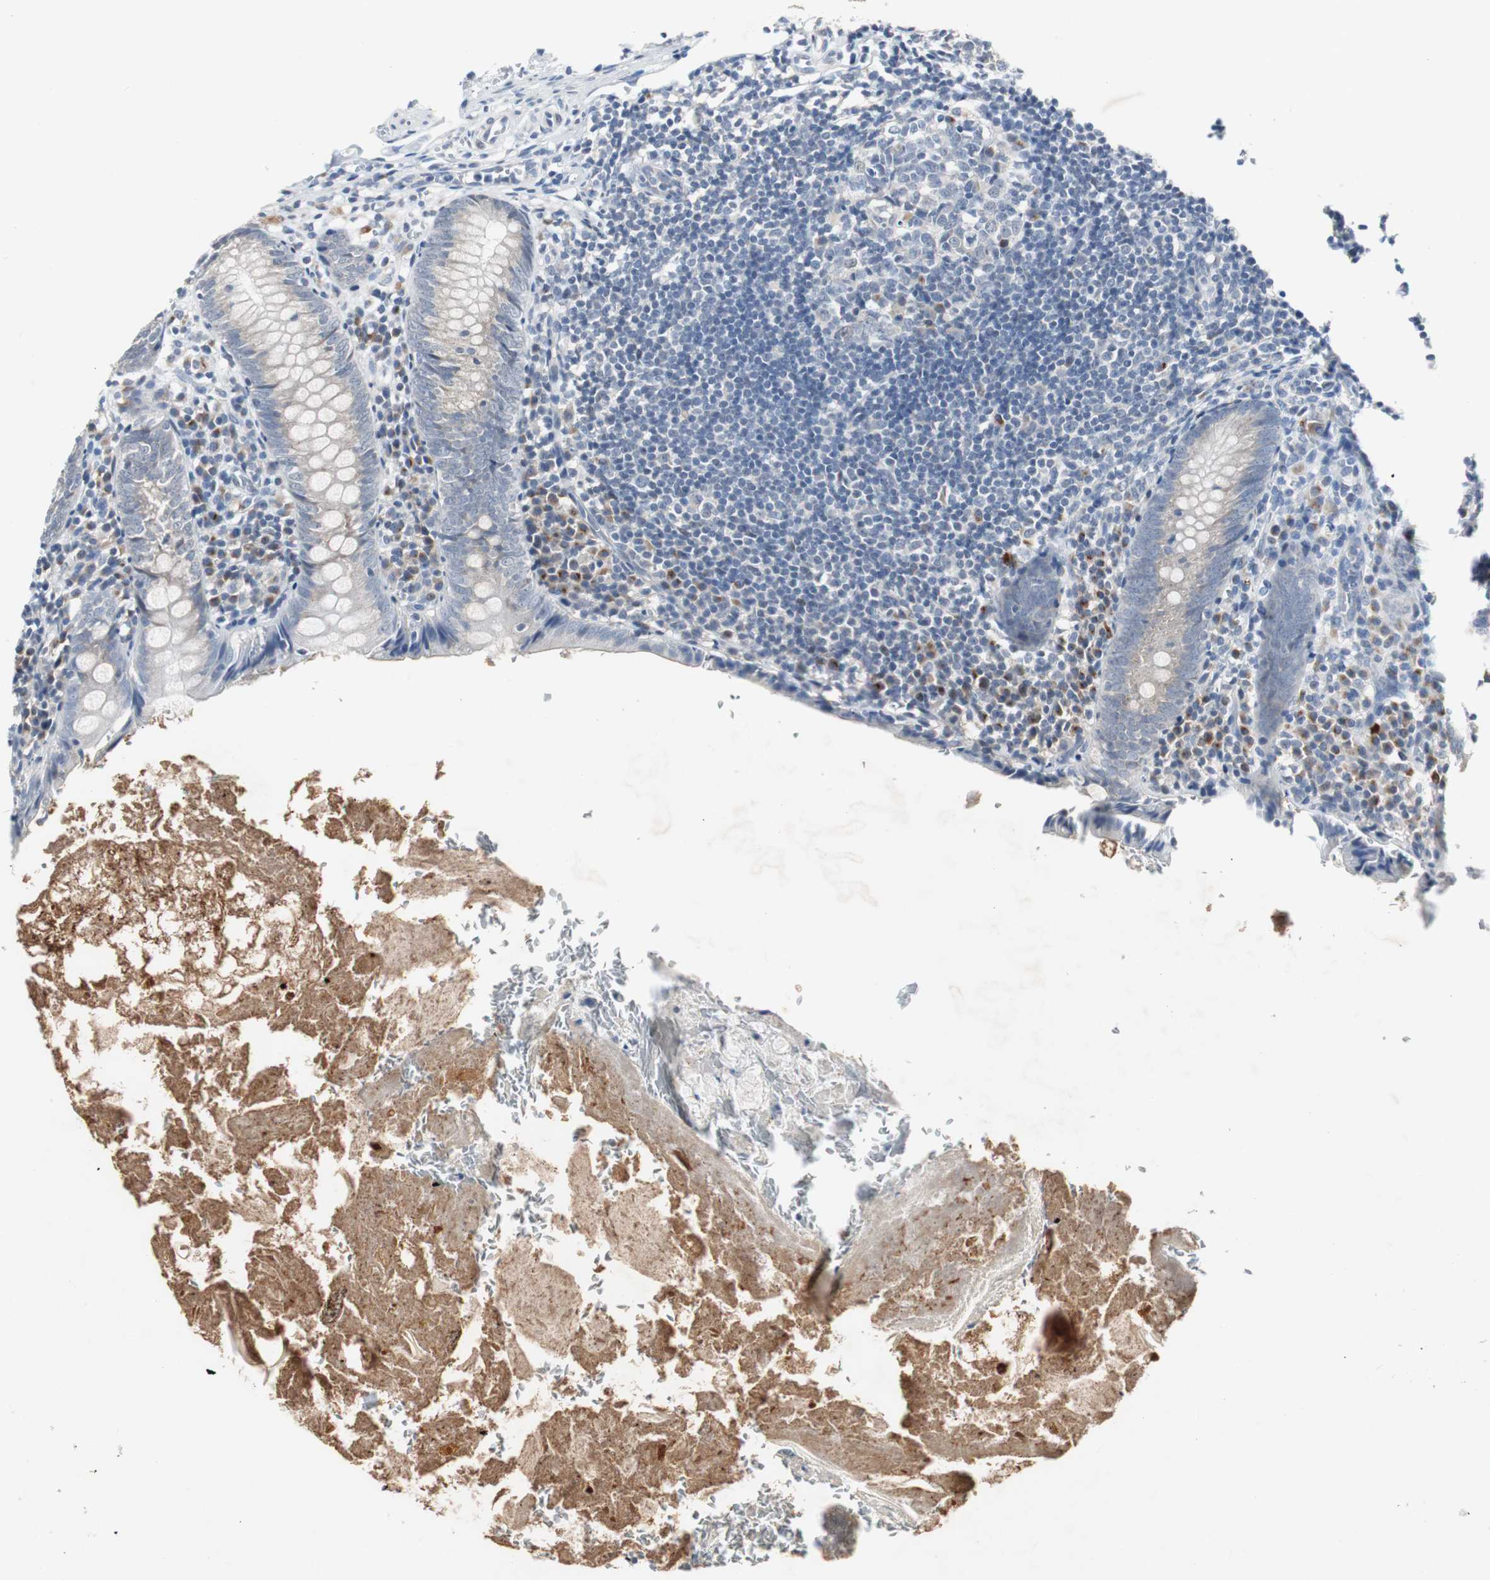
{"staining": {"intensity": "negative", "quantity": "none", "location": "none"}, "tissue": "appendix", "cell_type": "Glandular cells", "image_type": "normal", "snomed": [{"axis": "morphology", "description": "Normal tissue, NOS"}, {"axis": "topography", "description": "Appendix"}], "caption": "Immunohistochemical staining of normal appendix exhibits no significant positivity in glandular cells.", "gene": "SOX30", "patient": {"sex": "female", "age": 10}}